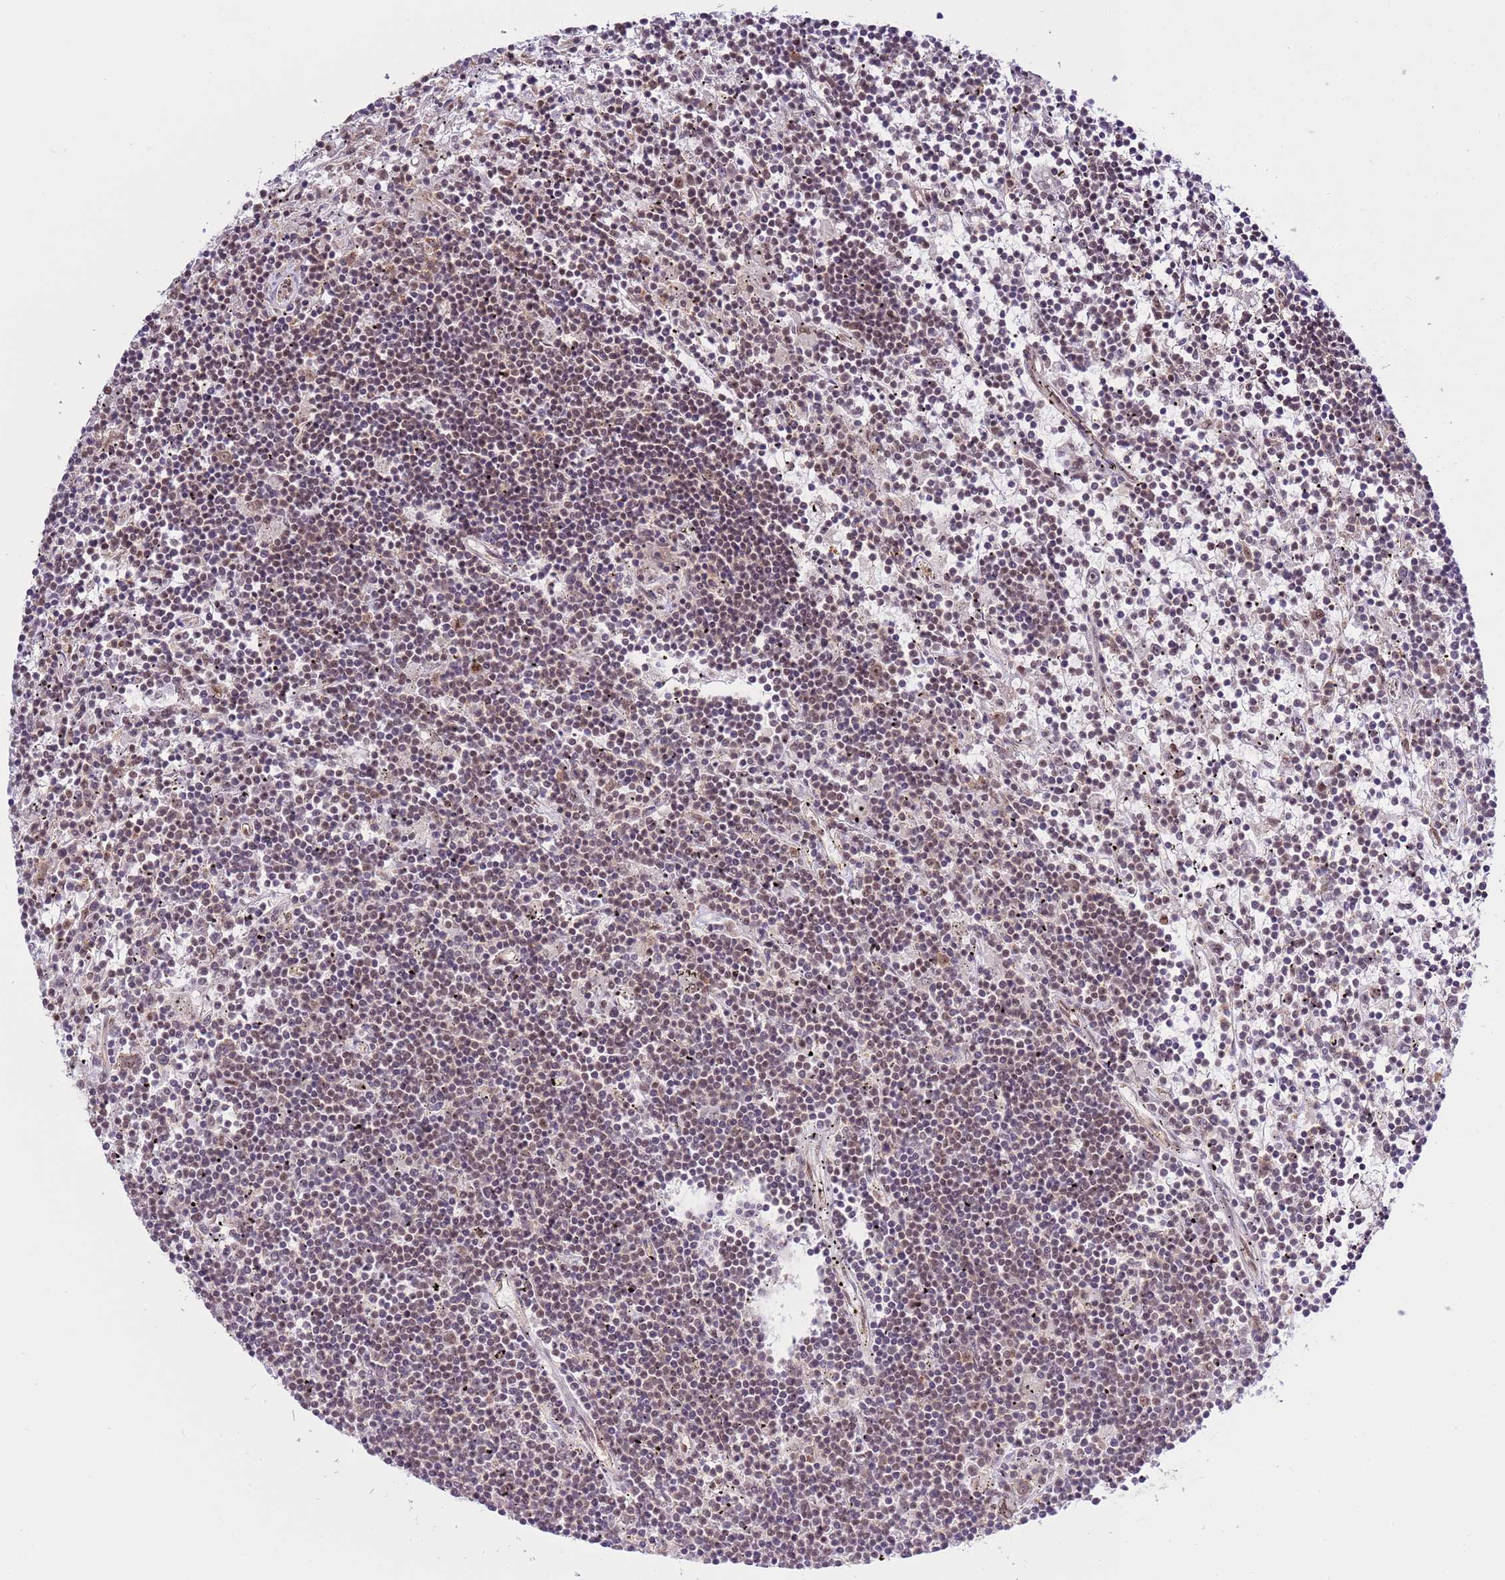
{"staining": {"intensity": "weak", "quantity": "25%-75%", "location": "nuclear"}, "tissue": "lymphoma", "cell_type": "Tumor cells", "image_type": "cancer", "snomed": [{"axis": "morphology", "description": "Malignant lymphoma, non-Hodgkin's type, Low grade"}, {"axis": "topography", "description": "Spleen"}], "caption": "Lymphoma stained with DAB IHC demonstrates low levels of weak nuclear expression in about 25%-75% of tumor cells. The staining was performed using DAB (3,3'-diaminobenzidine), with brown indicating positive protein expression. Nuclei are stained blue with hematoxylin.", "gene": "PRPF6", "patient": {"sex": "male", "age": 76}}